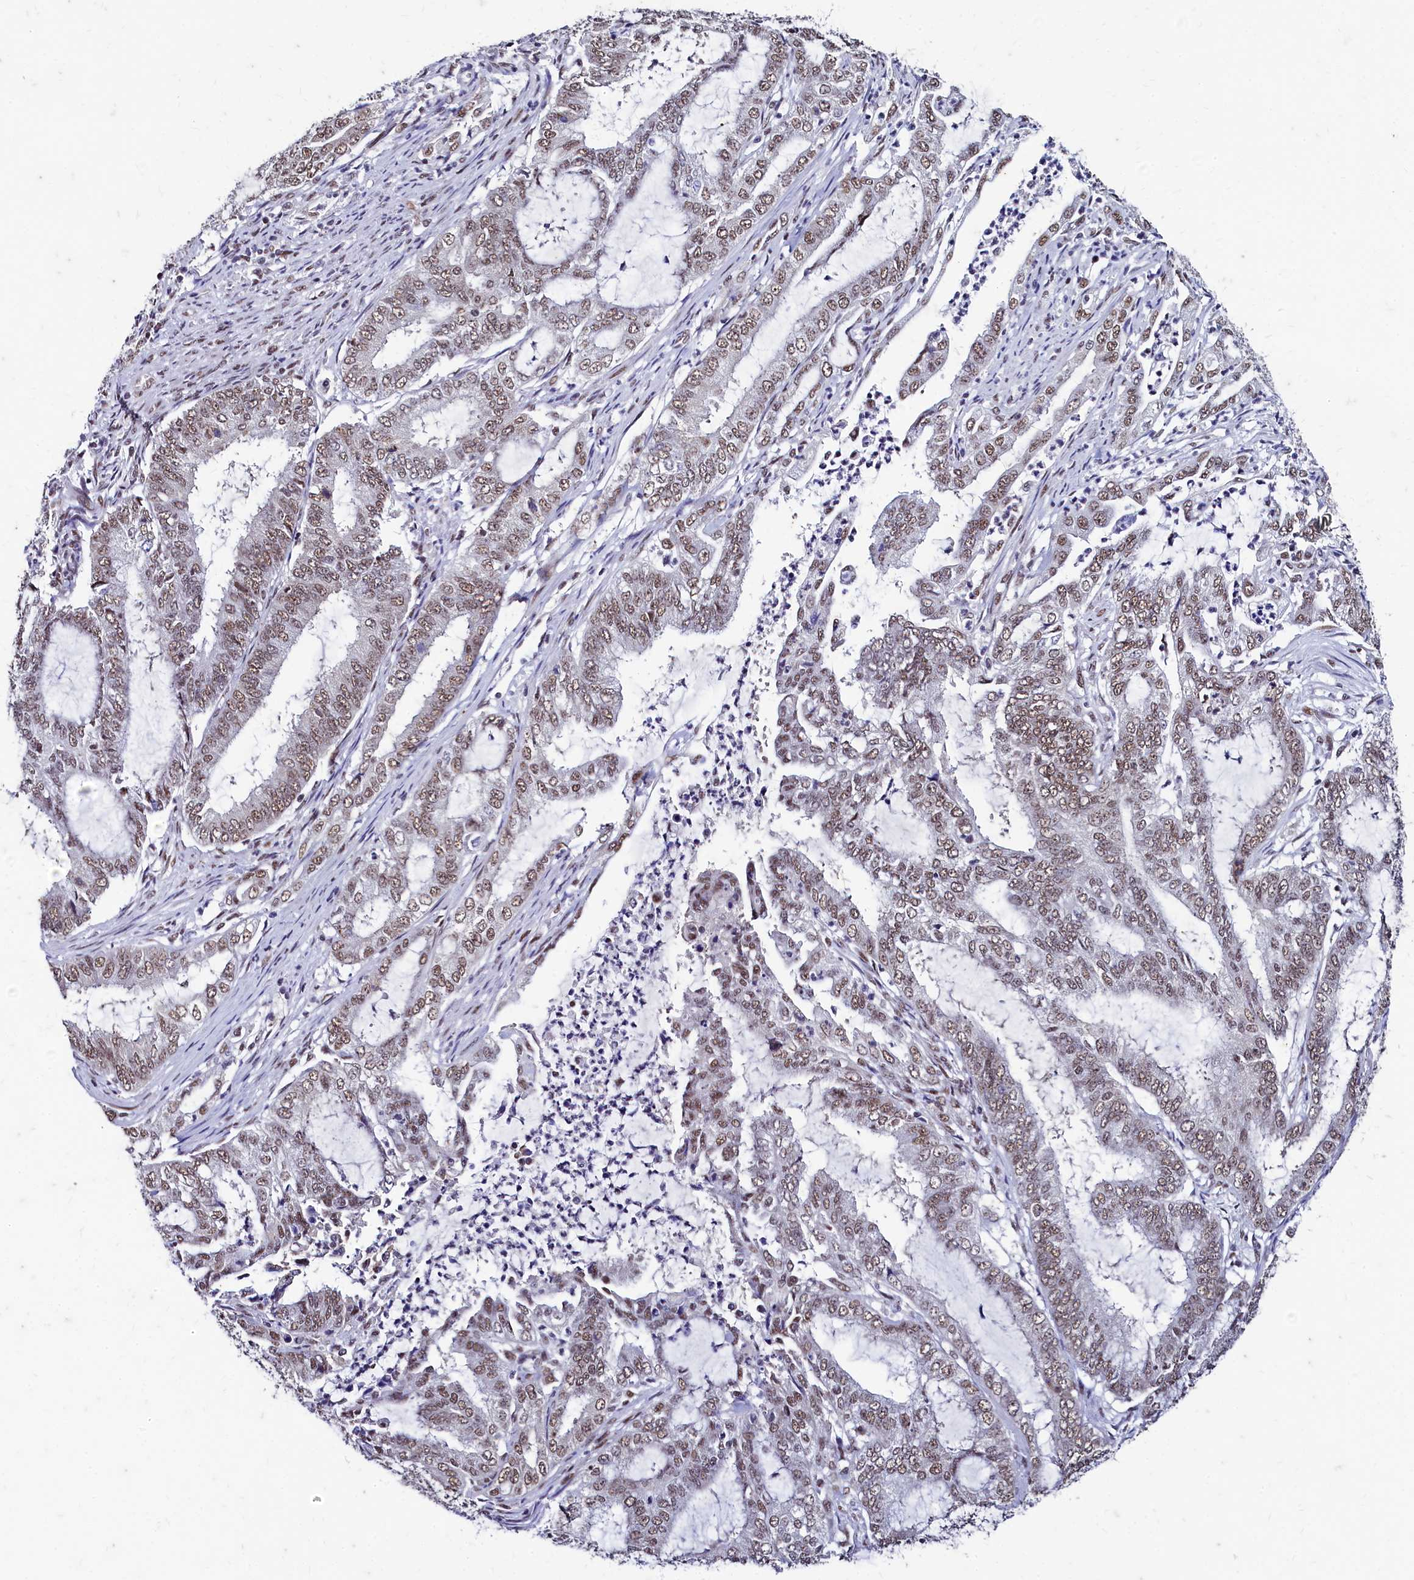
{"staining": {"intensity": "moderate", "quantity": ">75%", "location": "nuclear"}, "tissue": "endometrial cancer", "cell_type": "Tumor cells", "image_type": "cancer", "snomed": [{"axis": "morphology", "description": "Adenocarcinoma, NOS"}, {"axis": "topography", "description": "Endometrium"}], "caption": "Approximately >75% of tumor cells in human endometrial adenocarcinoma reveal moderate nuclear protein staining as visualized by brown immunohistochemical staining.", "gene": "CPSF7", "patient": {"sex": "female", "age": 51}}